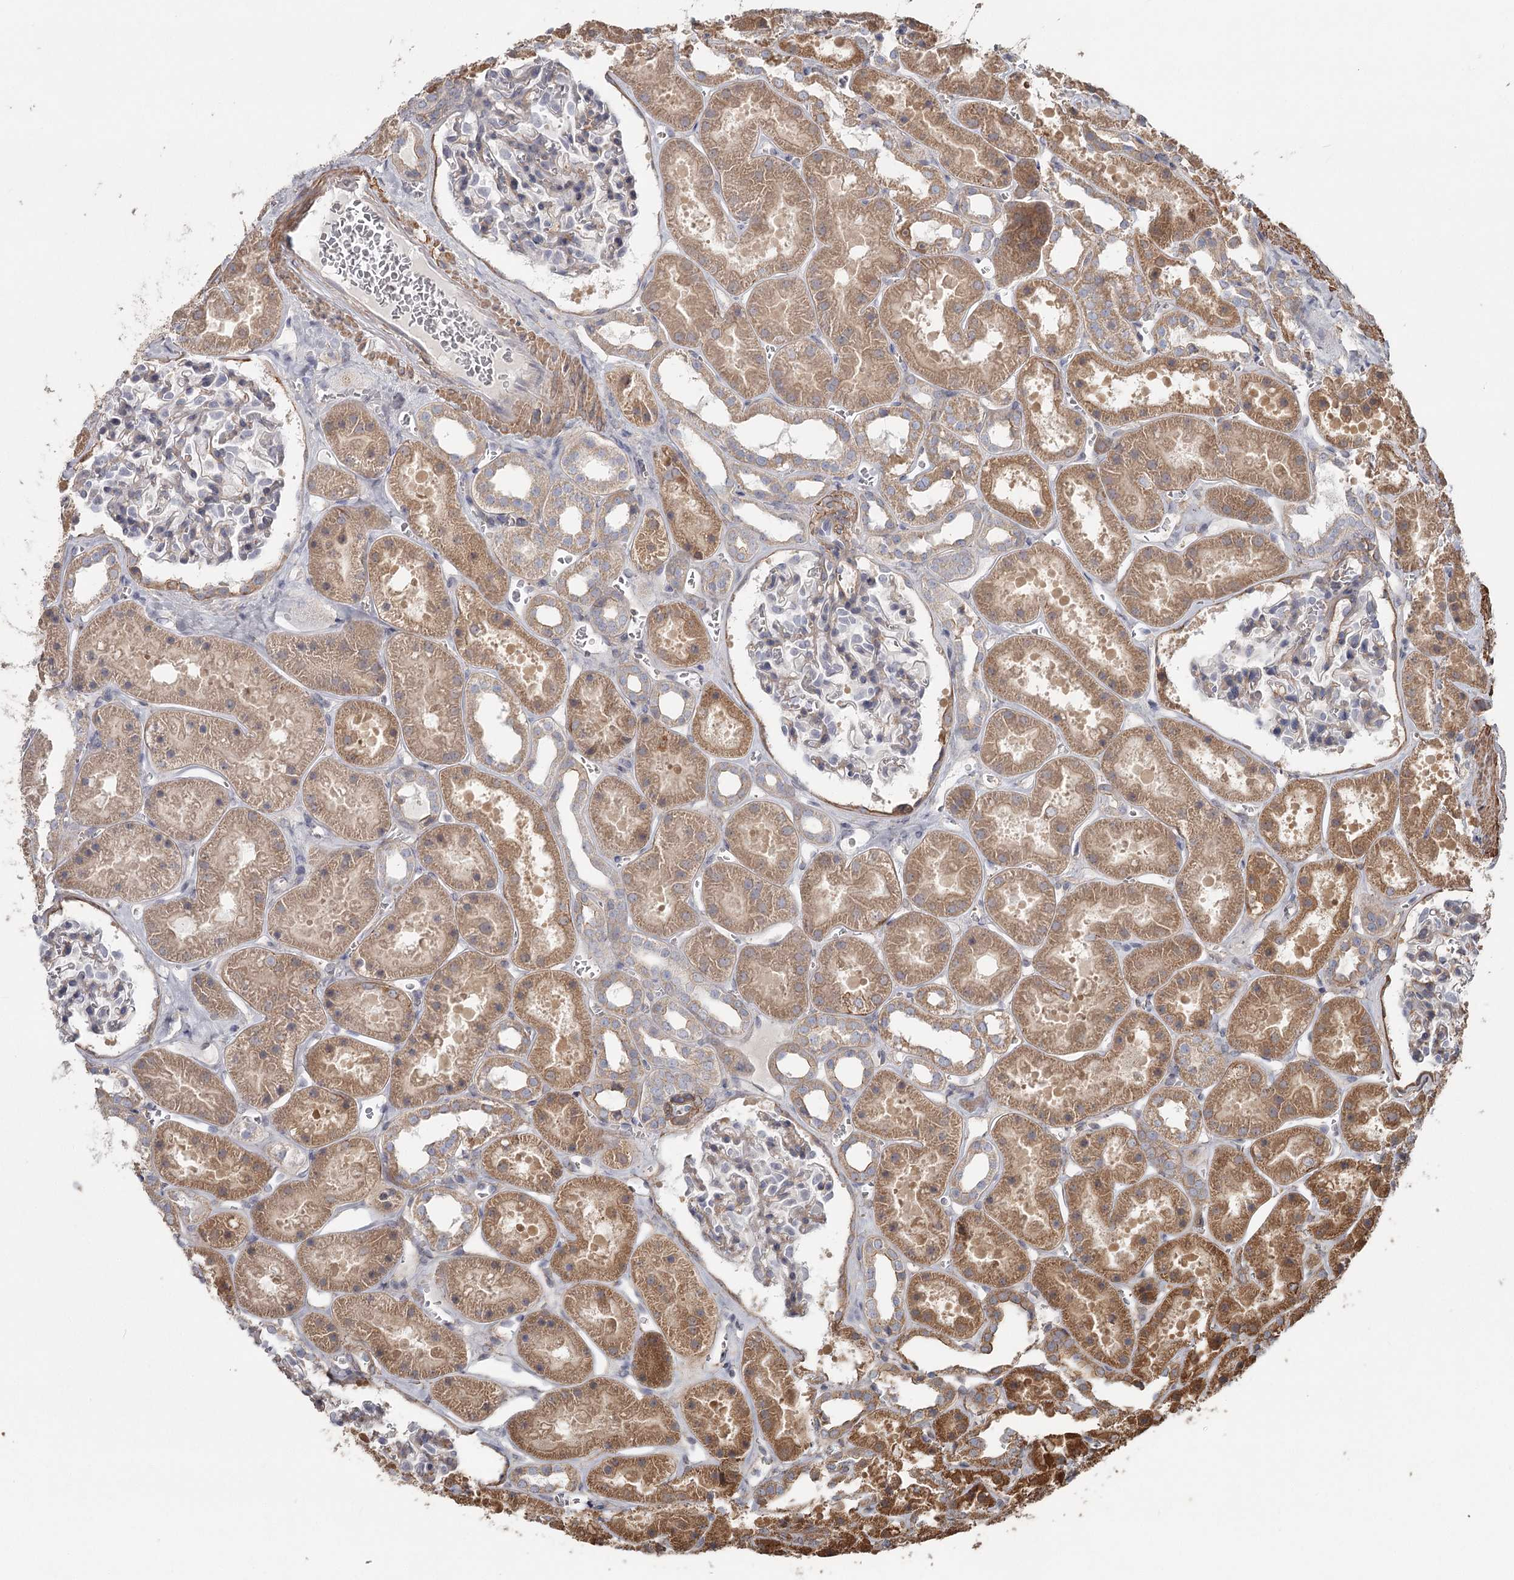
{"staining": {"intensity": "weak", "quantity": "25%-75%", "location": "cytoplasmic/membranous"}, "tissue": "kidney", "cell_type": "Cells in glomeruli", "image_type": "normal", "snomed": [{"axis": "morphology", "description": "Normal tissue, NOS"}, {"axis": "topography", "description": "Kidney"}], "caption": "DAB immunohistochemical staining of unremarkable human kidney shows weak cytoplasmic/membranous protein positivity in approximately 25%-75% of cells in glomeruli. The protein of interest is shown in brown color, while the nuclei are stained blue.", "gene": "DHRS9", "patient": {"sex": "female", "age": 41}}